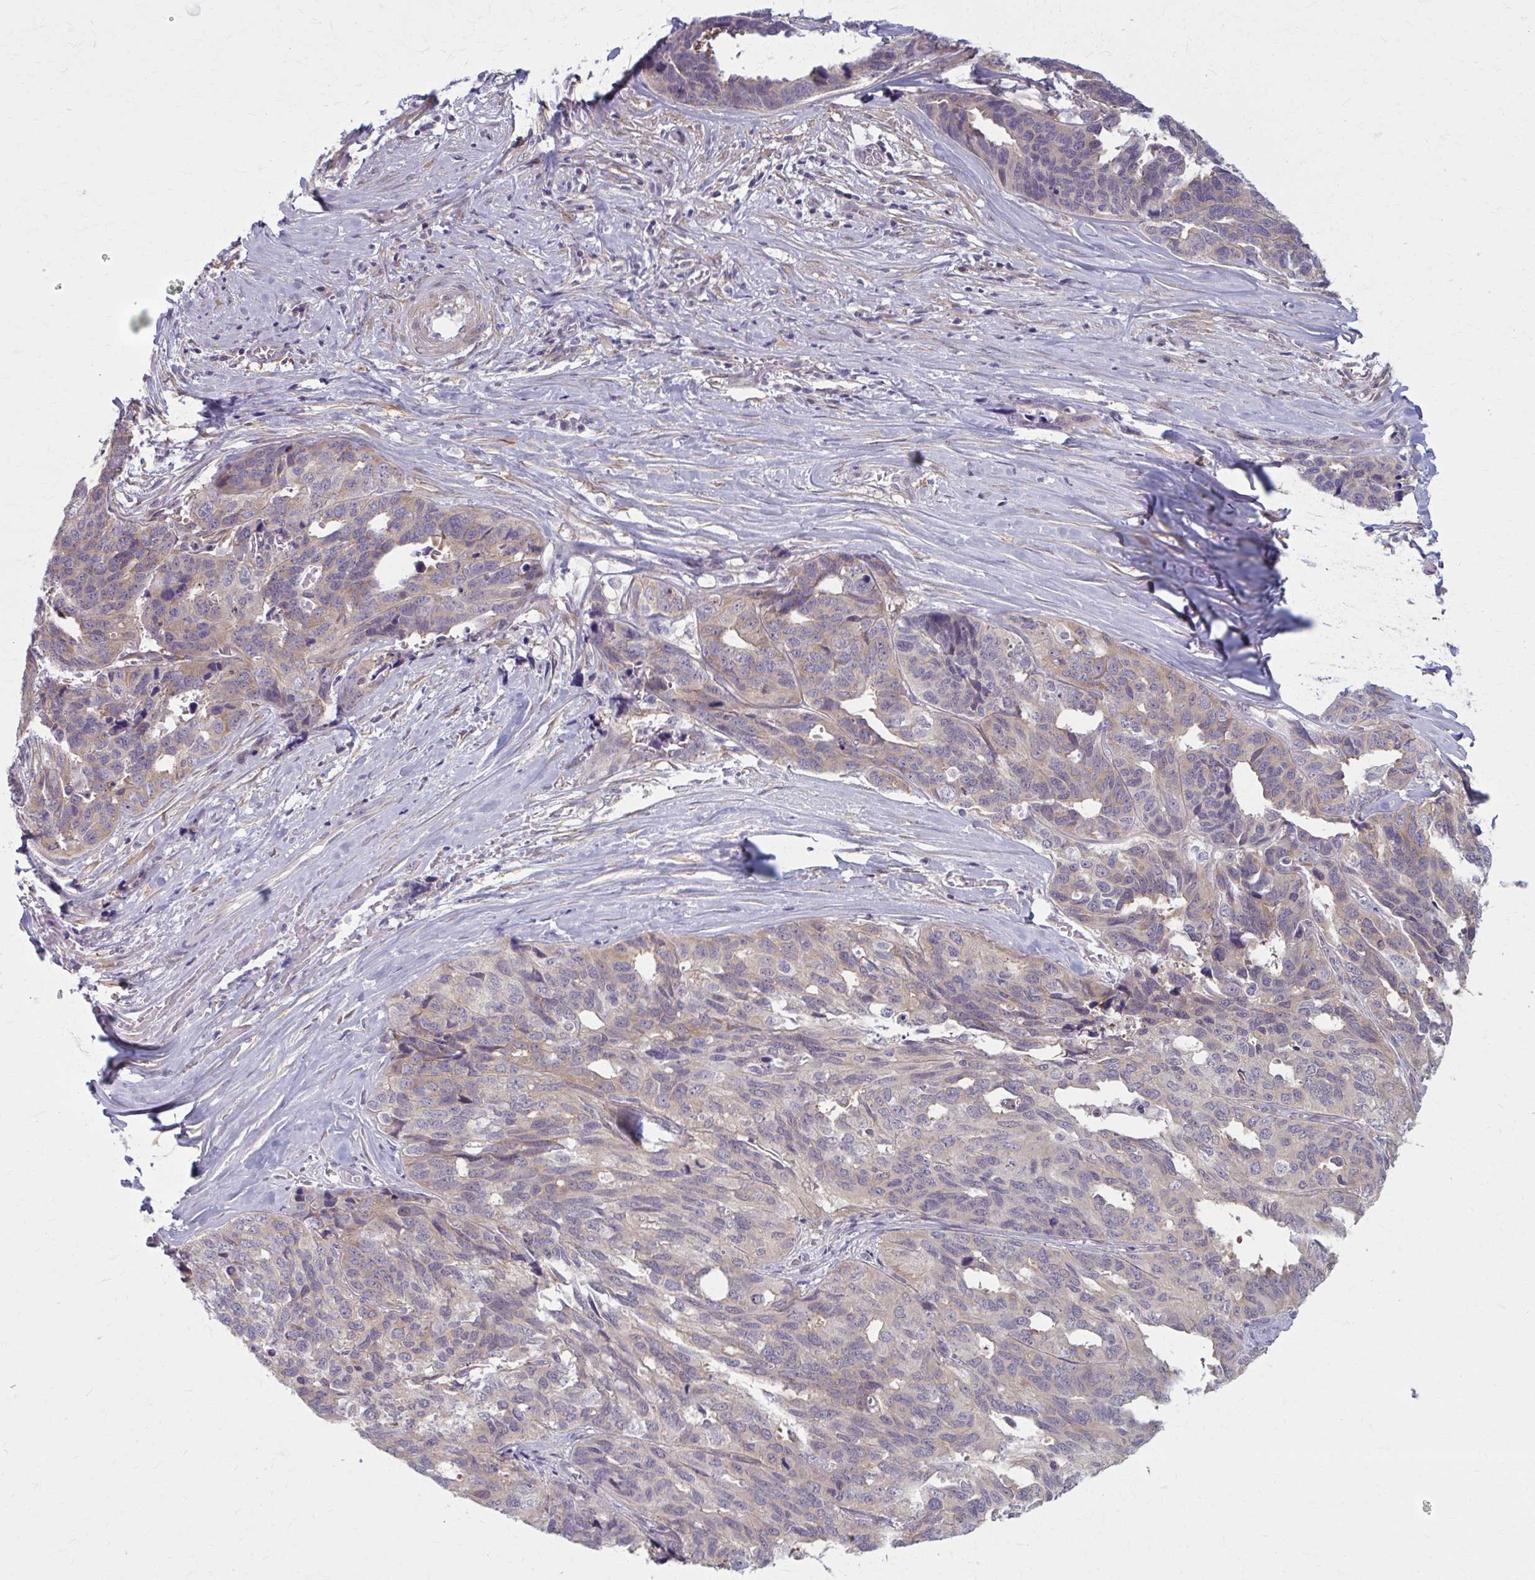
{"staining": {"intensity": "weak", "quantity": "25%-75%", "location": "cytoplasmic/membranous"}, "tissue": "ovarian cancer", "cell_type": "Tumor cells", "image_type": "cancer", "snomed": [{"axis": "morphology", "description": "Cystadenocarcinoma, serous, NOS"}, {"axis": "topography", "description": "Ovary"}], "caption": "Immunohistochemical staining of ovarian cancer demonstrates low levels of weak cytoplasmic/membranous protein staining in about 25%-75% of tumor cells.", "gene": "NUMBL", "patient": {"sex": "female", "age": 64}}